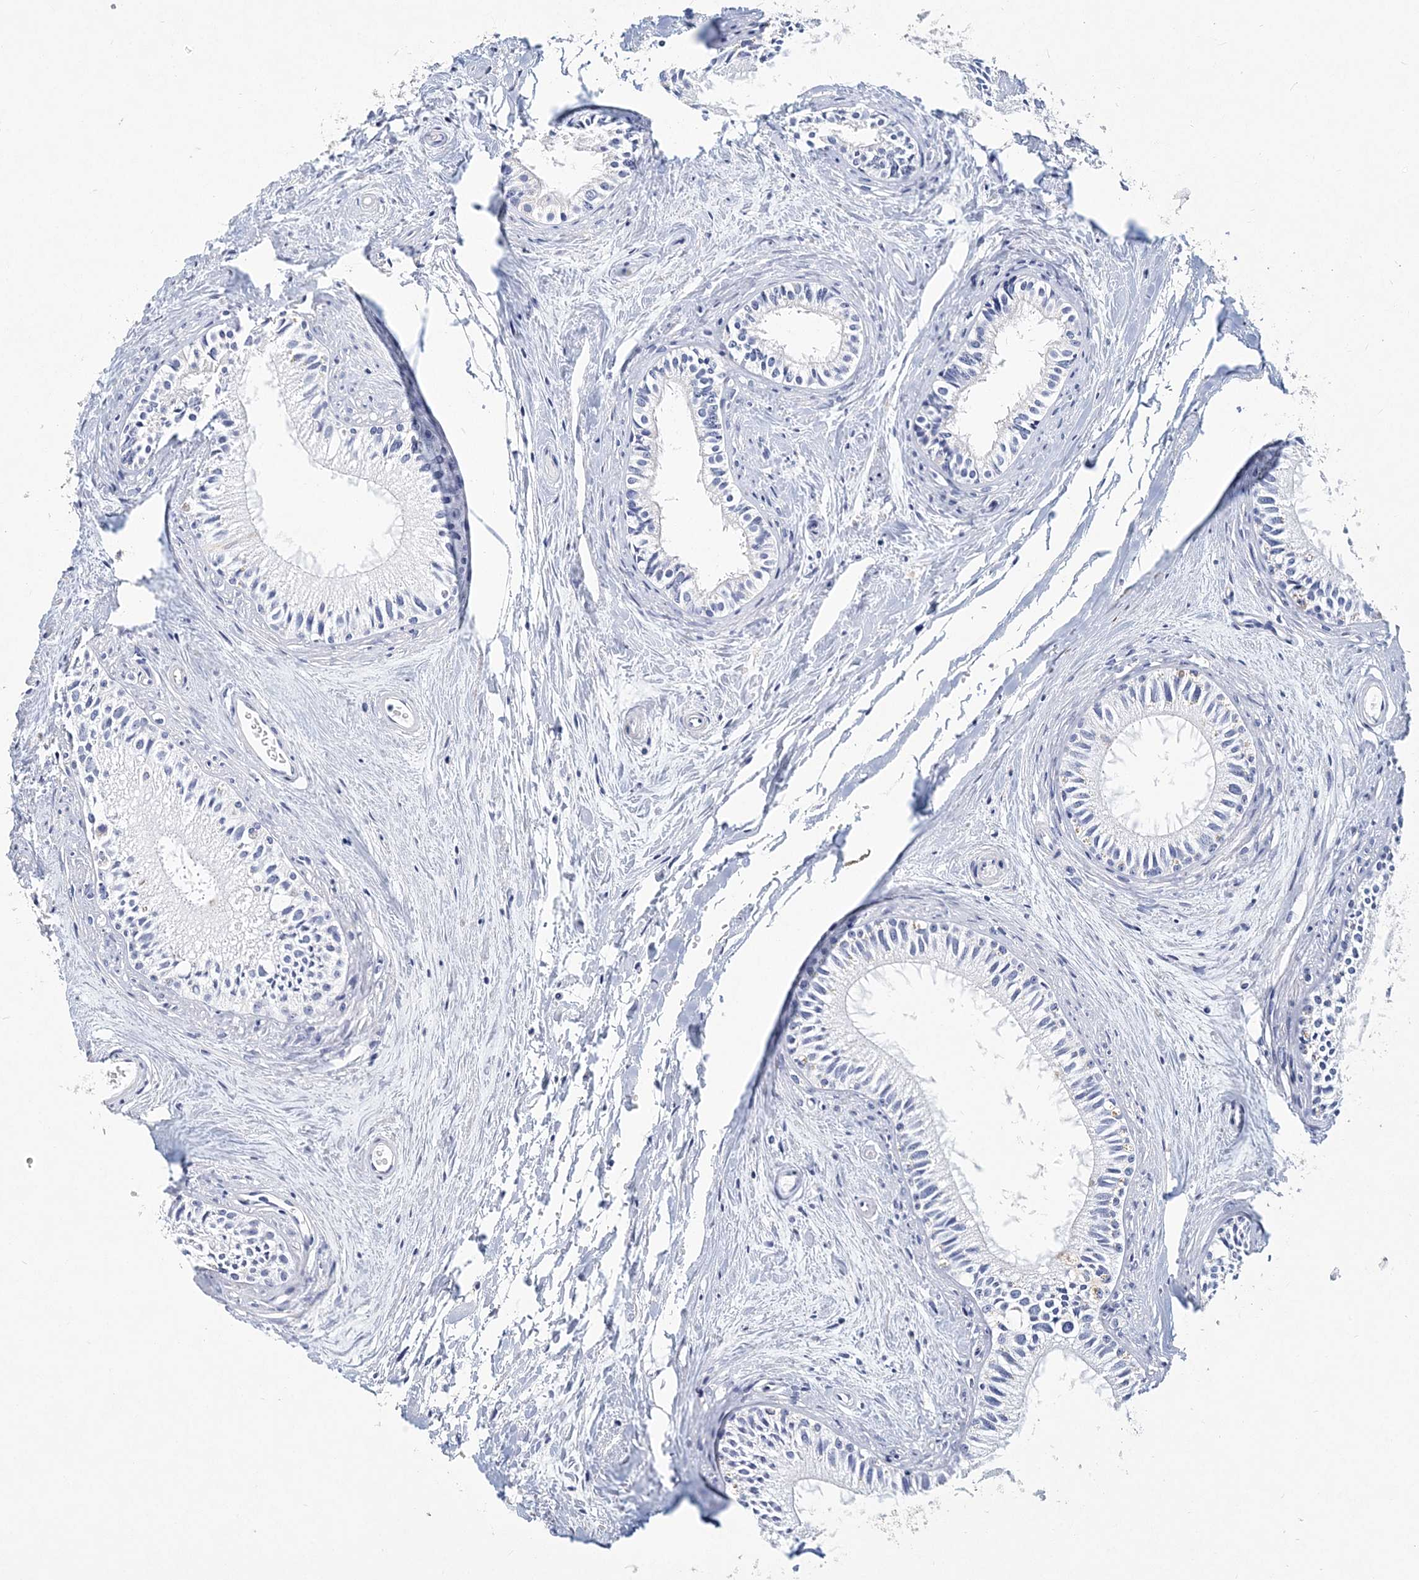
{"staining": {"intensity": "negative", "quantity": "none", "location": "none"}, "tissue": "epididymis", "cell_type": "Glandular cells", "image_type": "normal", "snomed": [{"axis": "morphology", "description": "Normal tissue, NOS"}, {"axis": "topography", "description": "Epididymis"}], "caption": "Glandular cells are negative for brown protein staining in benign epididymis. The staining is performed using DAB brown chromogen with nuclei counter-stained in using hematoxylin.", "gene": "ITGA2B", "patient": {"sex": "male", "age": 71}}